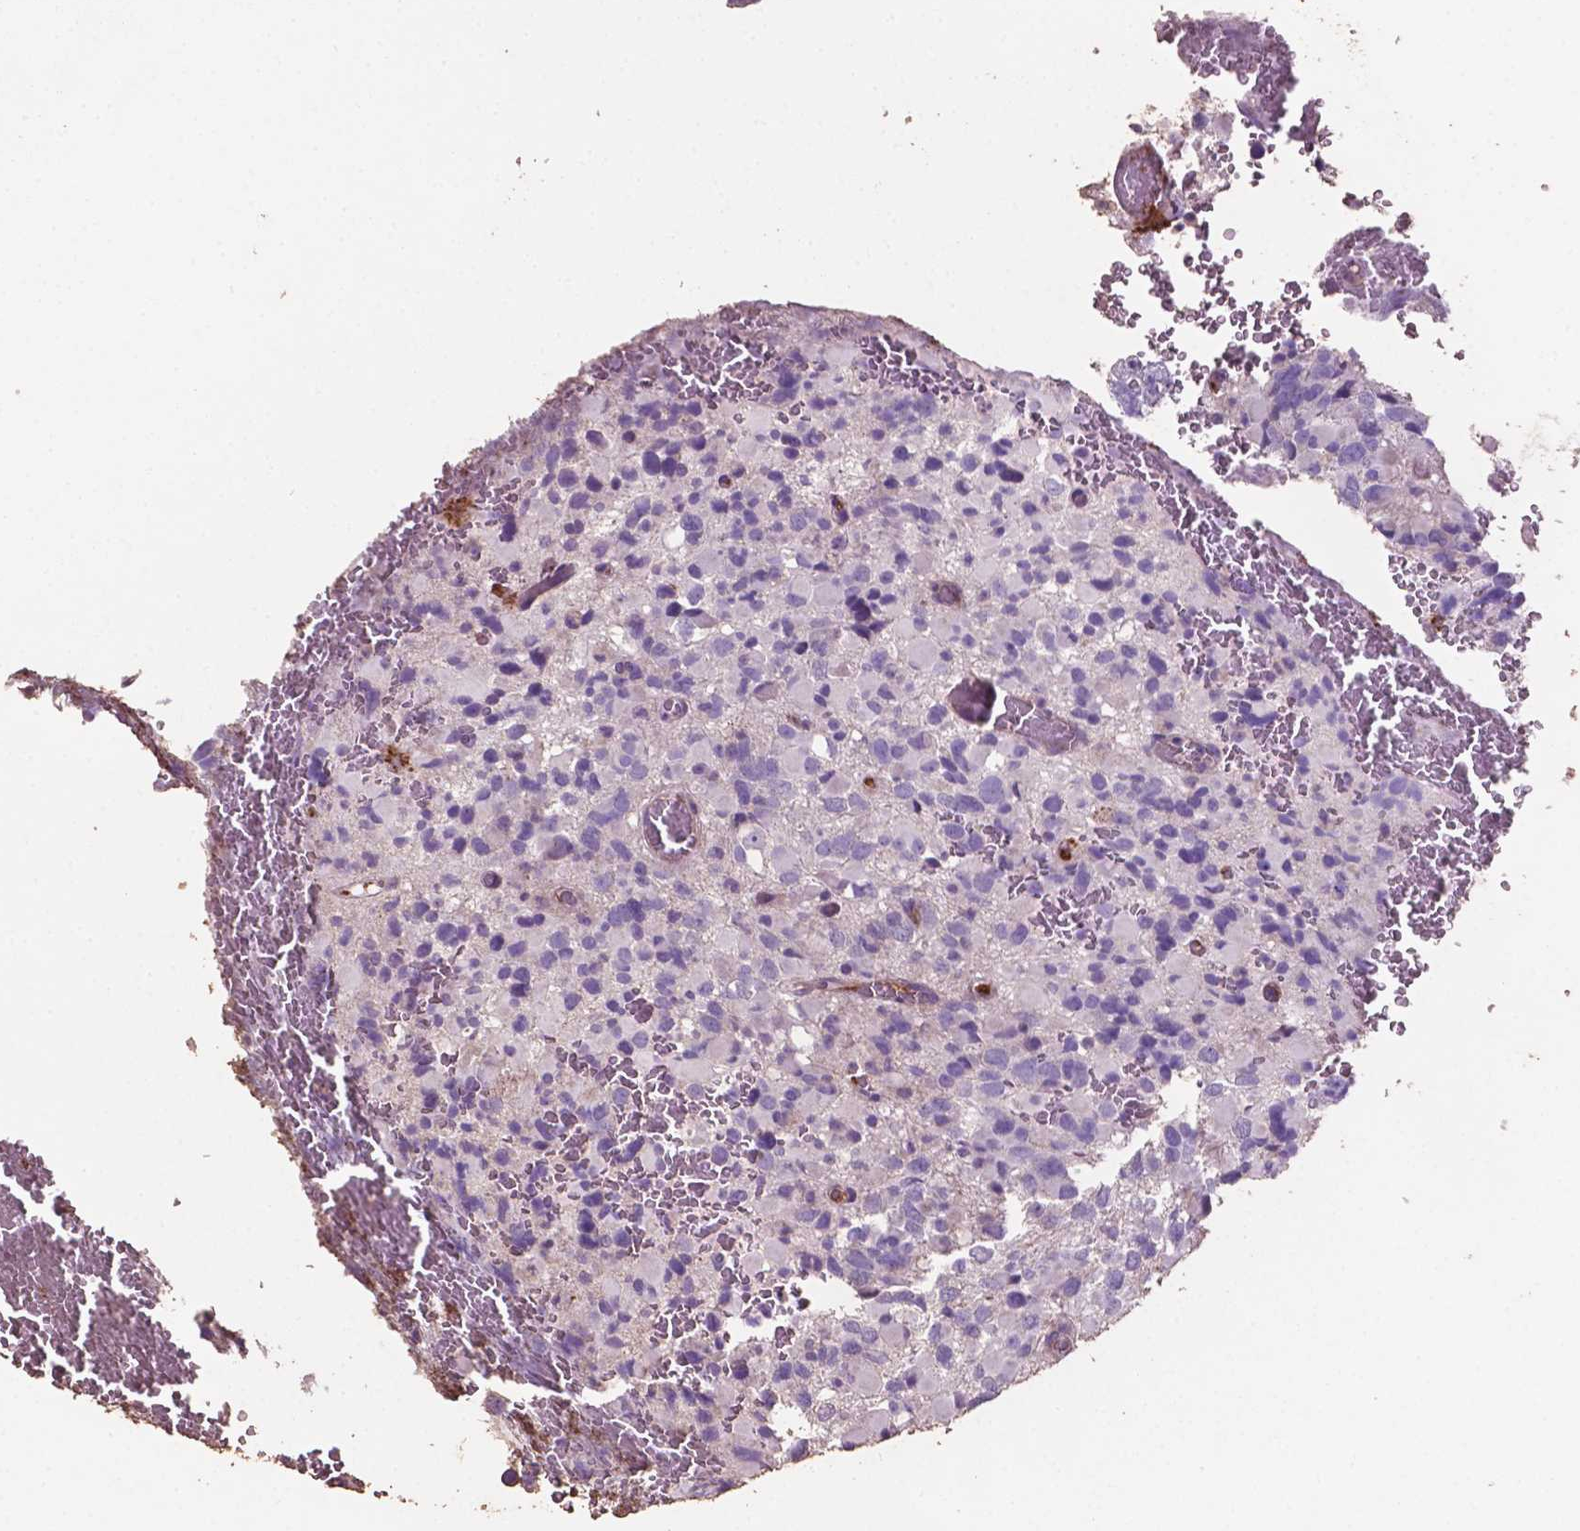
{"staining": {"intensity": "negative", "quantity": "none", "location": "none"}, "tissue": "glioma", "cell_type": "Tumor cells", "image_type": "cancer", "snomed": [{"axis": "morphology", "description": "Glioma, malignant, High grade"}, {"axis": "topography", "description": "Brain"}], "caption": "High magnification brightfield microscopy of glioma stained with DAB (brown) and counterstained with hematoxylin (blue): tumor cells show no significant expression. (DAB immunohistochemistry, high magnification).", "gene": "COMMD4", "patient": {"sex": "female", "age": 40}}